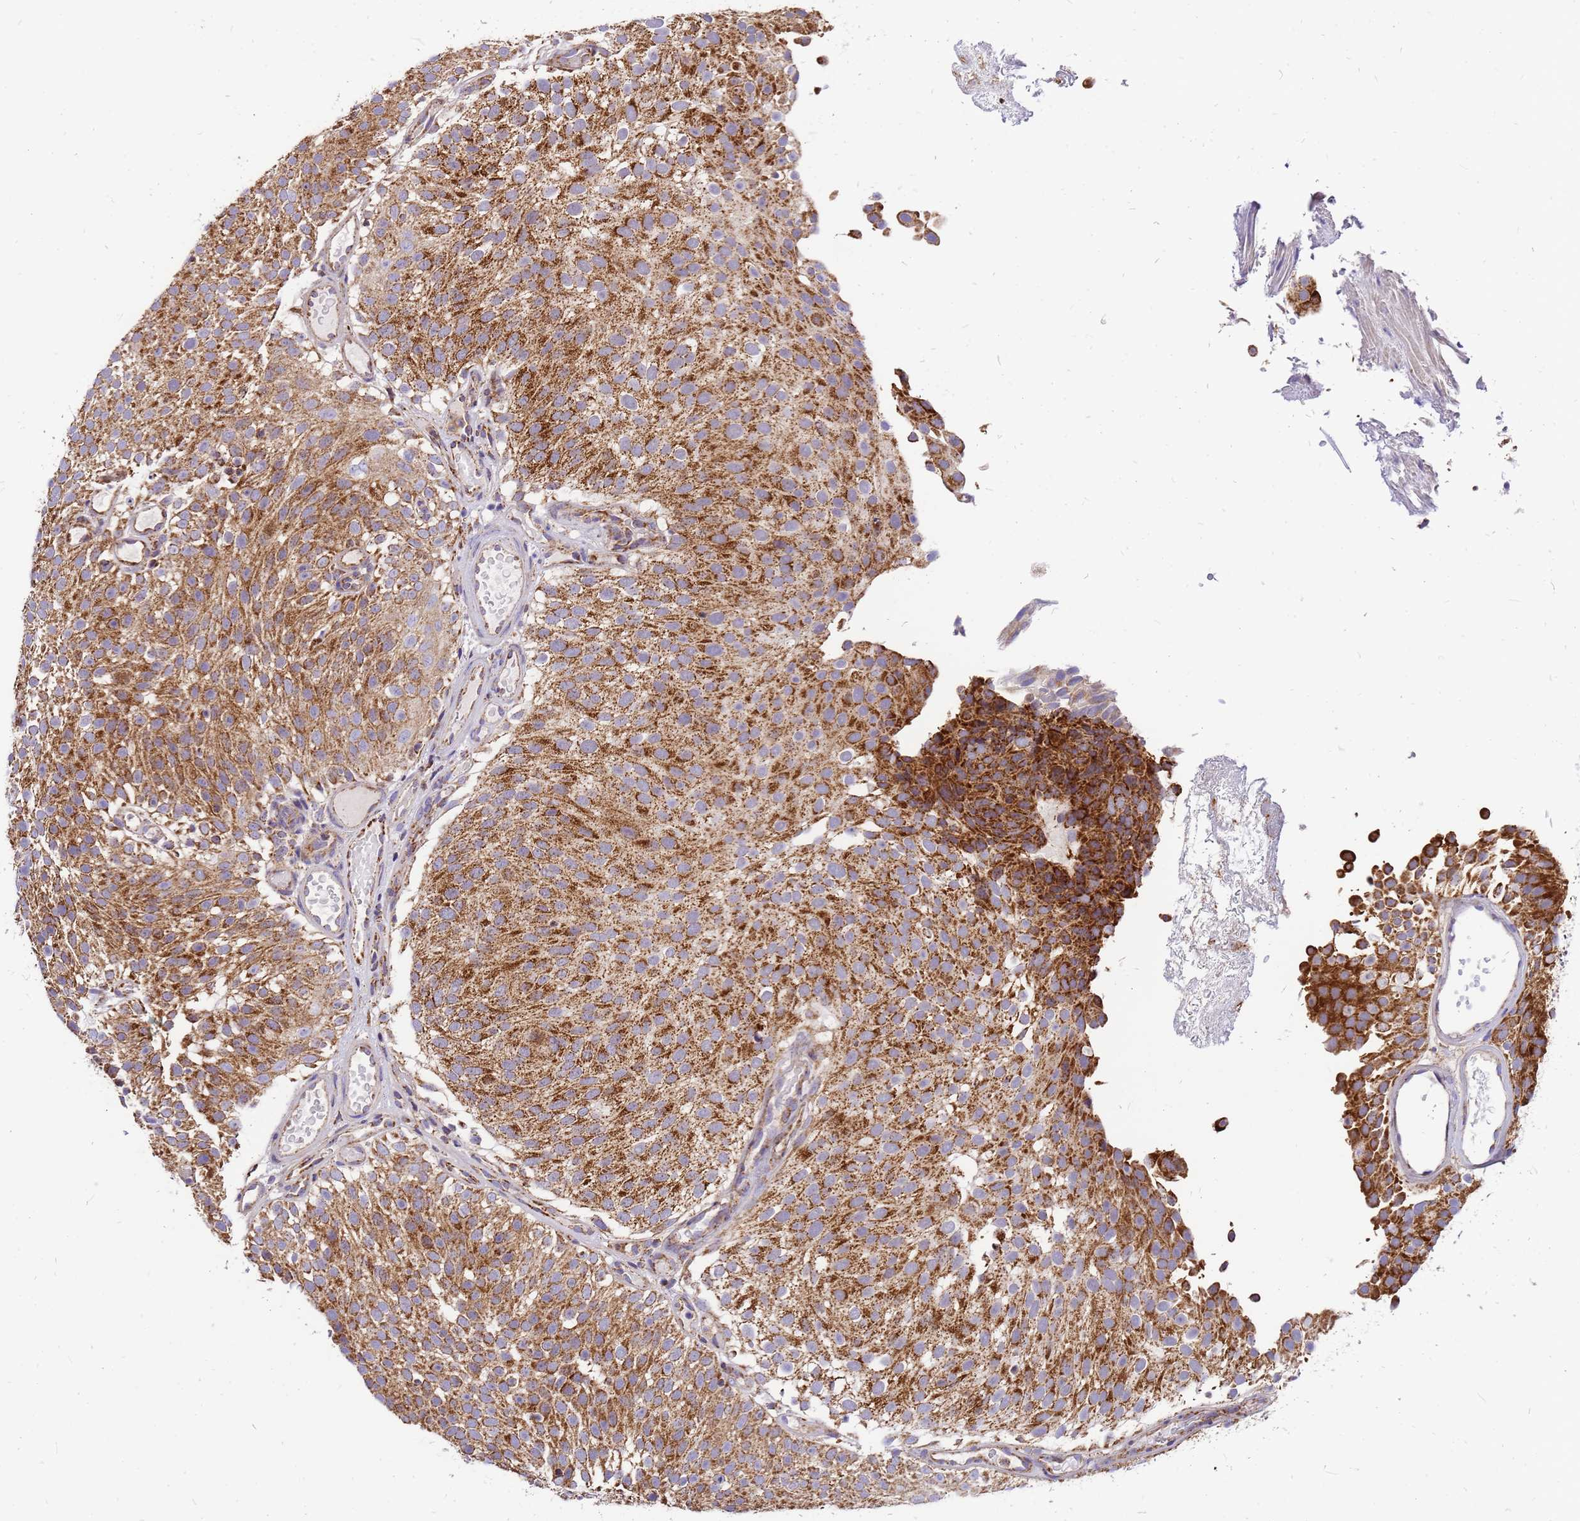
{"staining": {"intensity": "moderate", "quantity": ">75%", "location": "cytoplasmic/membranous"}, "tissue": "urothelial cancer", "cell_type": "Tumor cells", "image_type": "cancer", "snomed": [{"axis": "morphology", "description": "Urothelial carcinoma, Low grade"}, {"axis": "topography", "description": "Urinary bladder"}], "caption": "Moderate cytoplasmic/membranous protein staining is seen in about >75% of tumor cells in urothelial carcinoma (low-grade).", "gene": "MRPS26", "patient": {"sex": "male", "age": 78}}